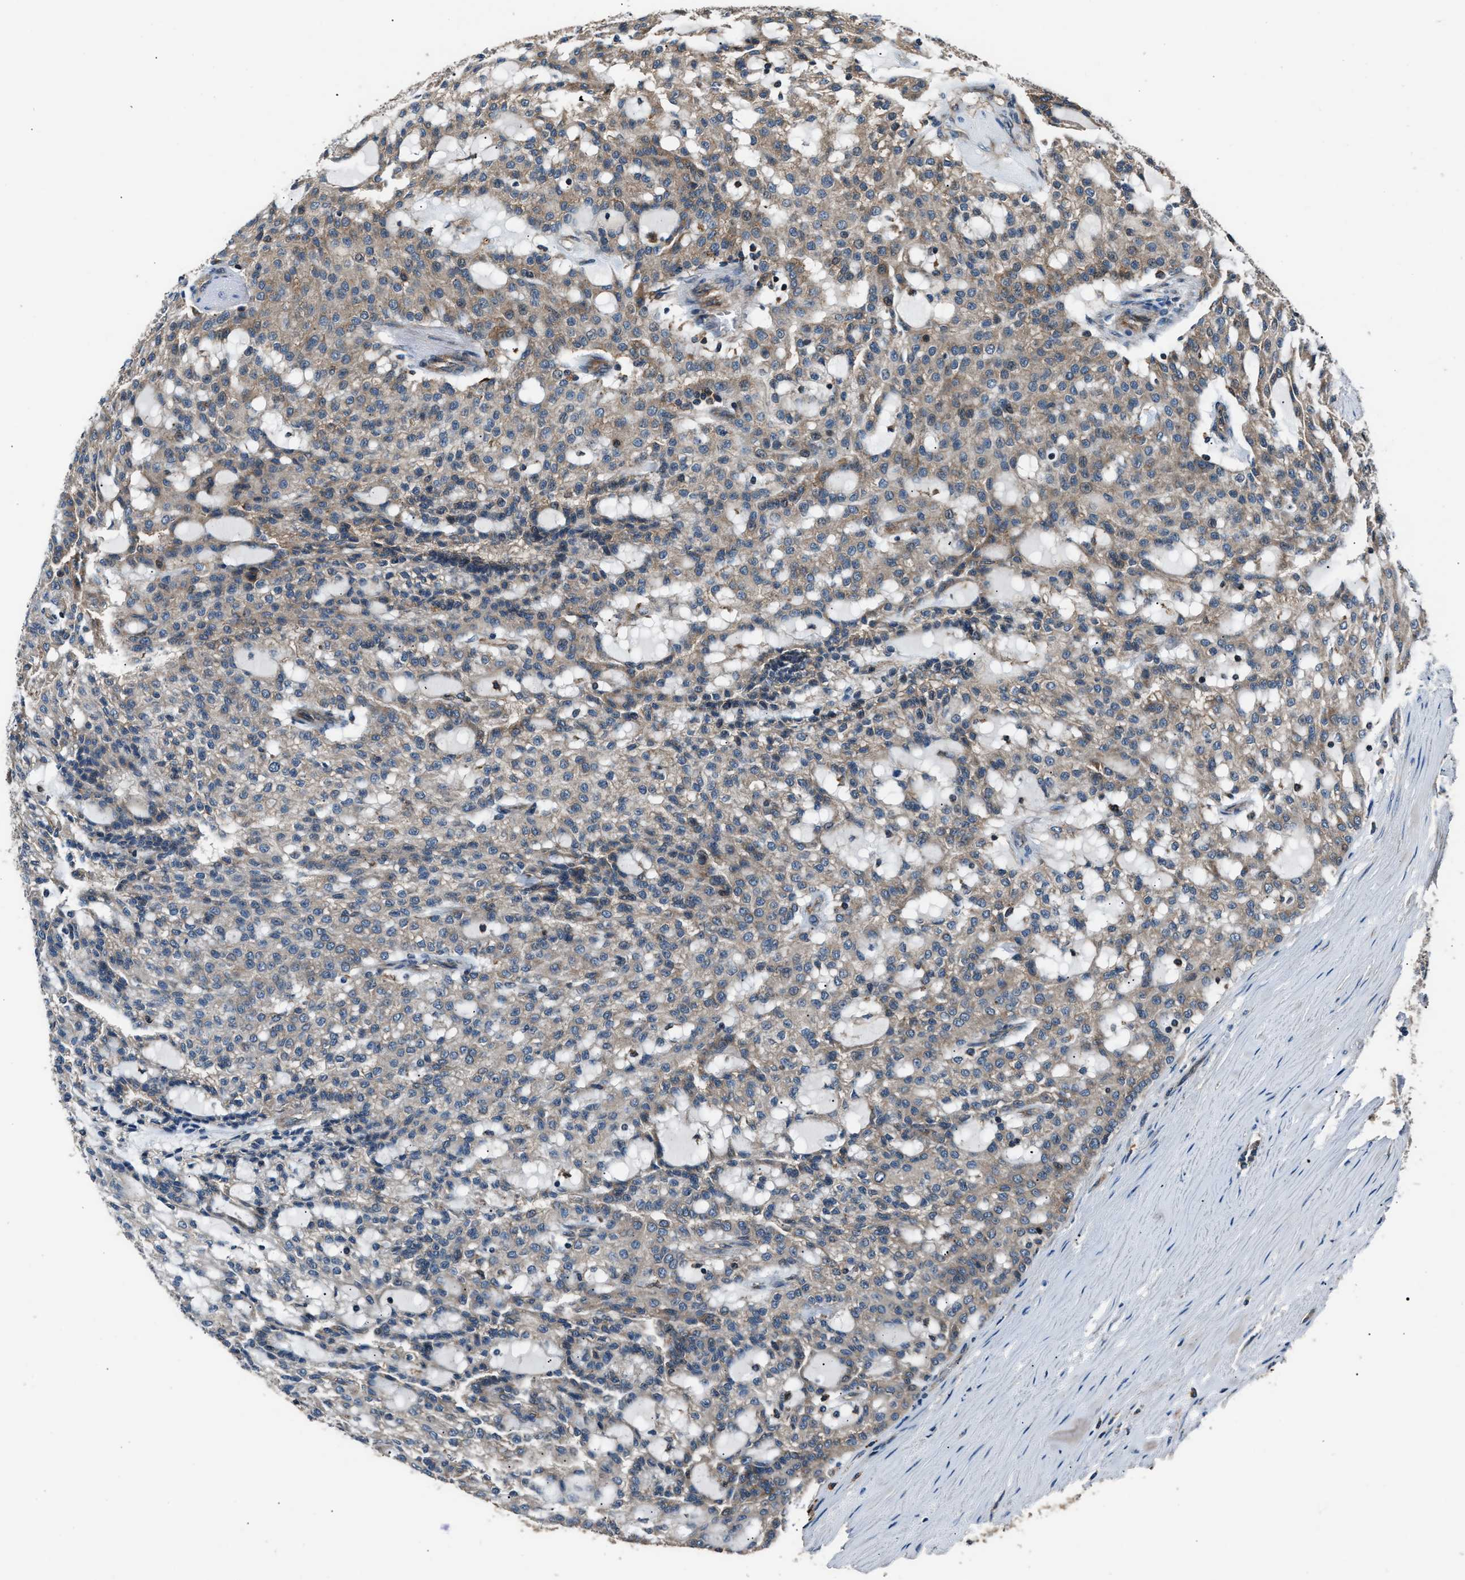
{"staining": {"intensity": "moderate", "quantity": "25%-75%", "location": "cytoplasmic/membranous"}, "tissue": "renal cancer", "cell_type": "Tumor cells", "image_type": "cancer", "snomed": [{"axis": "morphology", "description": "Adenocarcinoma, NOS"}, {"axis": "topography", "description": "Kidney"}], "caption": "This is a histology image of immunohistochemistry (IHC) staining of renal cancer, which shows moderate staining in the cytoplasmic/membranous of tumor cells.", "gene": "IMPDH2", "patient": {"sex": "male", "age": 63}}